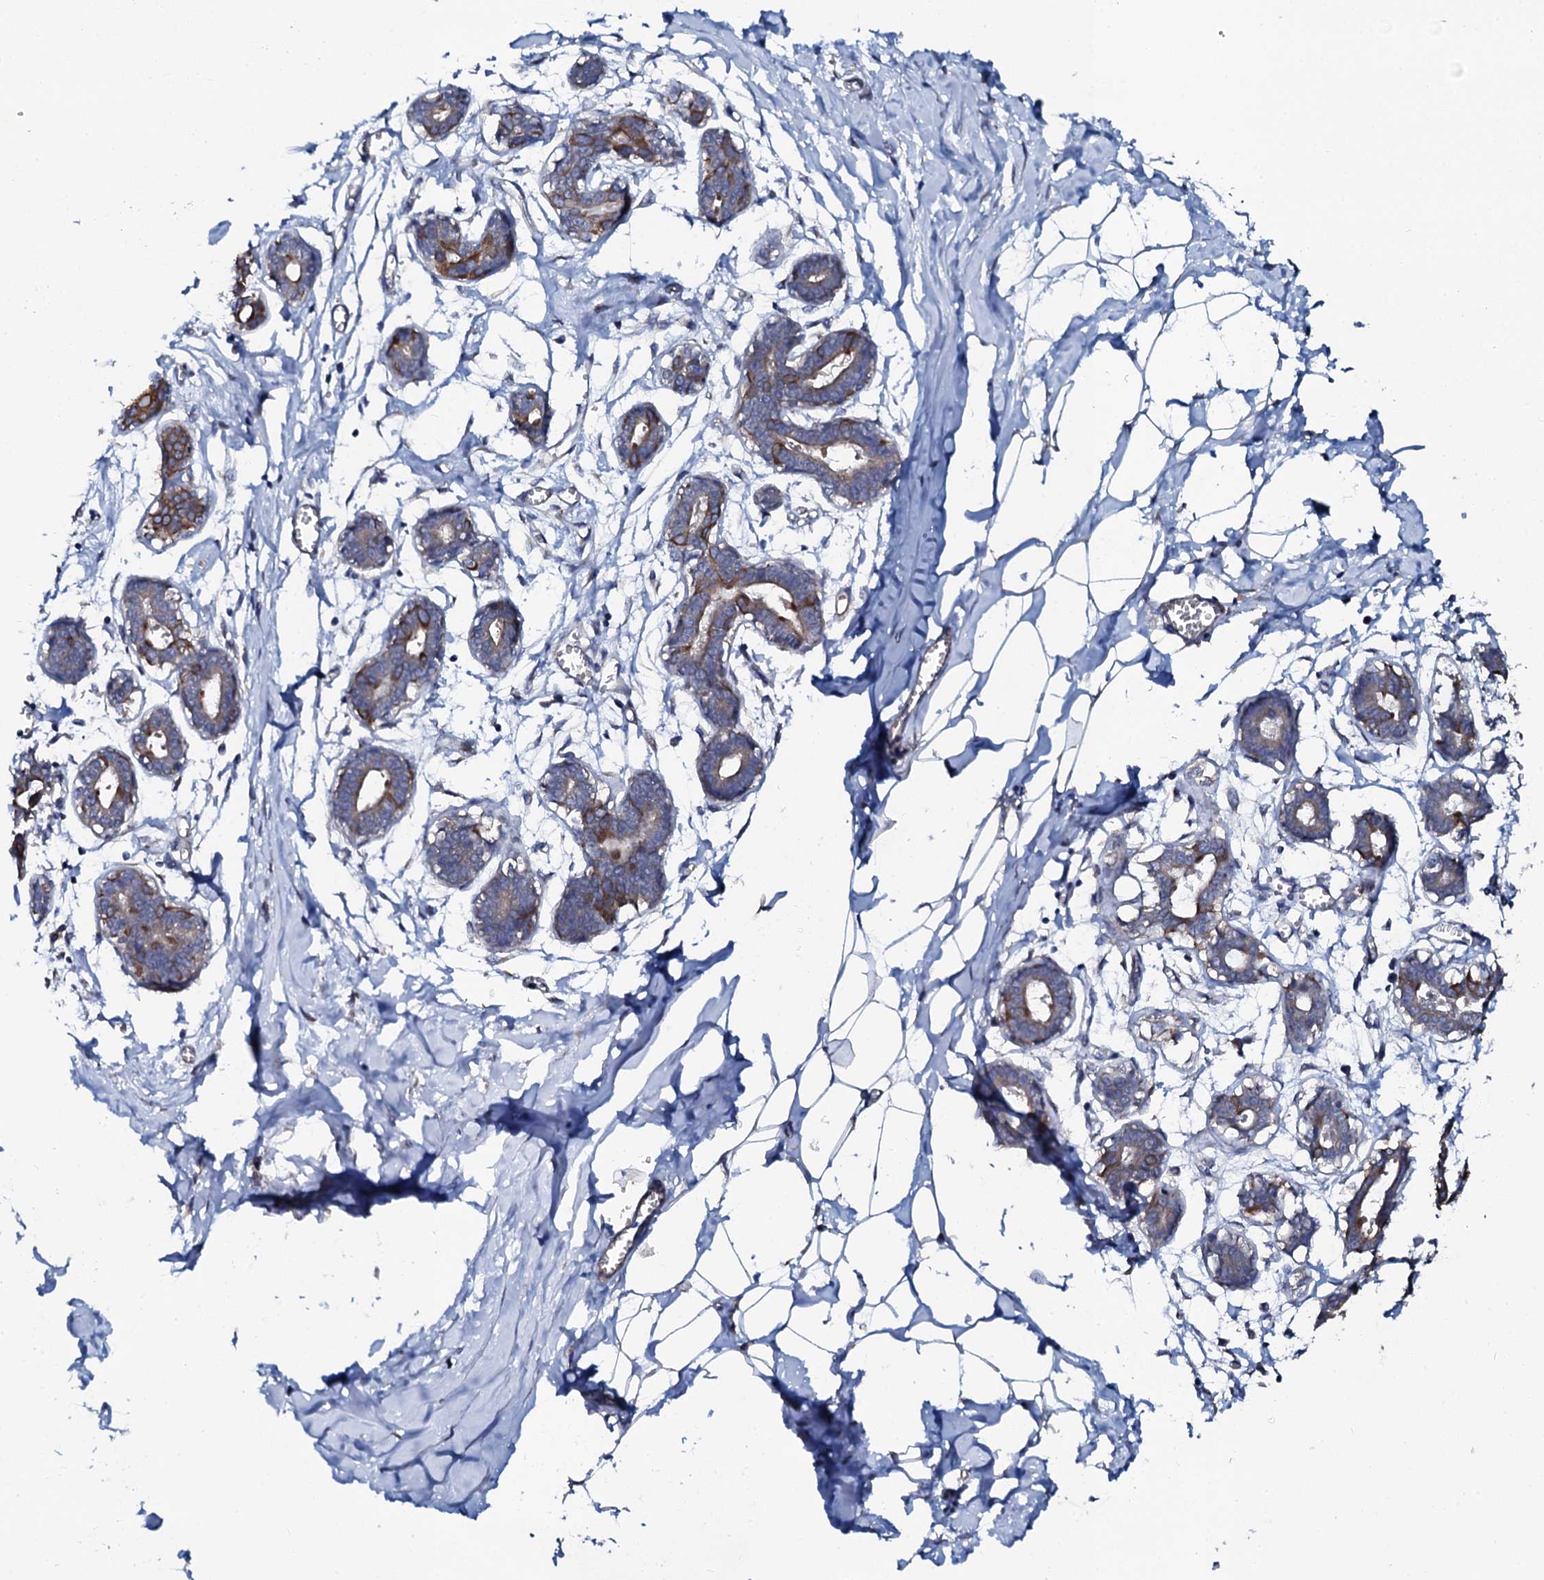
{"staining": {"intensity": "negative", "quantity": "none", "location": "none"}, "tissue": "breast", "cell_type": "Adipocytes", "image_type": "normal", "snomed": [{"axis": "morphology", "description": "Normal tissue, NOS"}, {"axis": "topography", "description": "Breast"}], "caption": "Image shows no significant protein staining in adipocytes of normal breast.", "gene": "GLCE", "patient": {"sex": "female", "age": 27}}